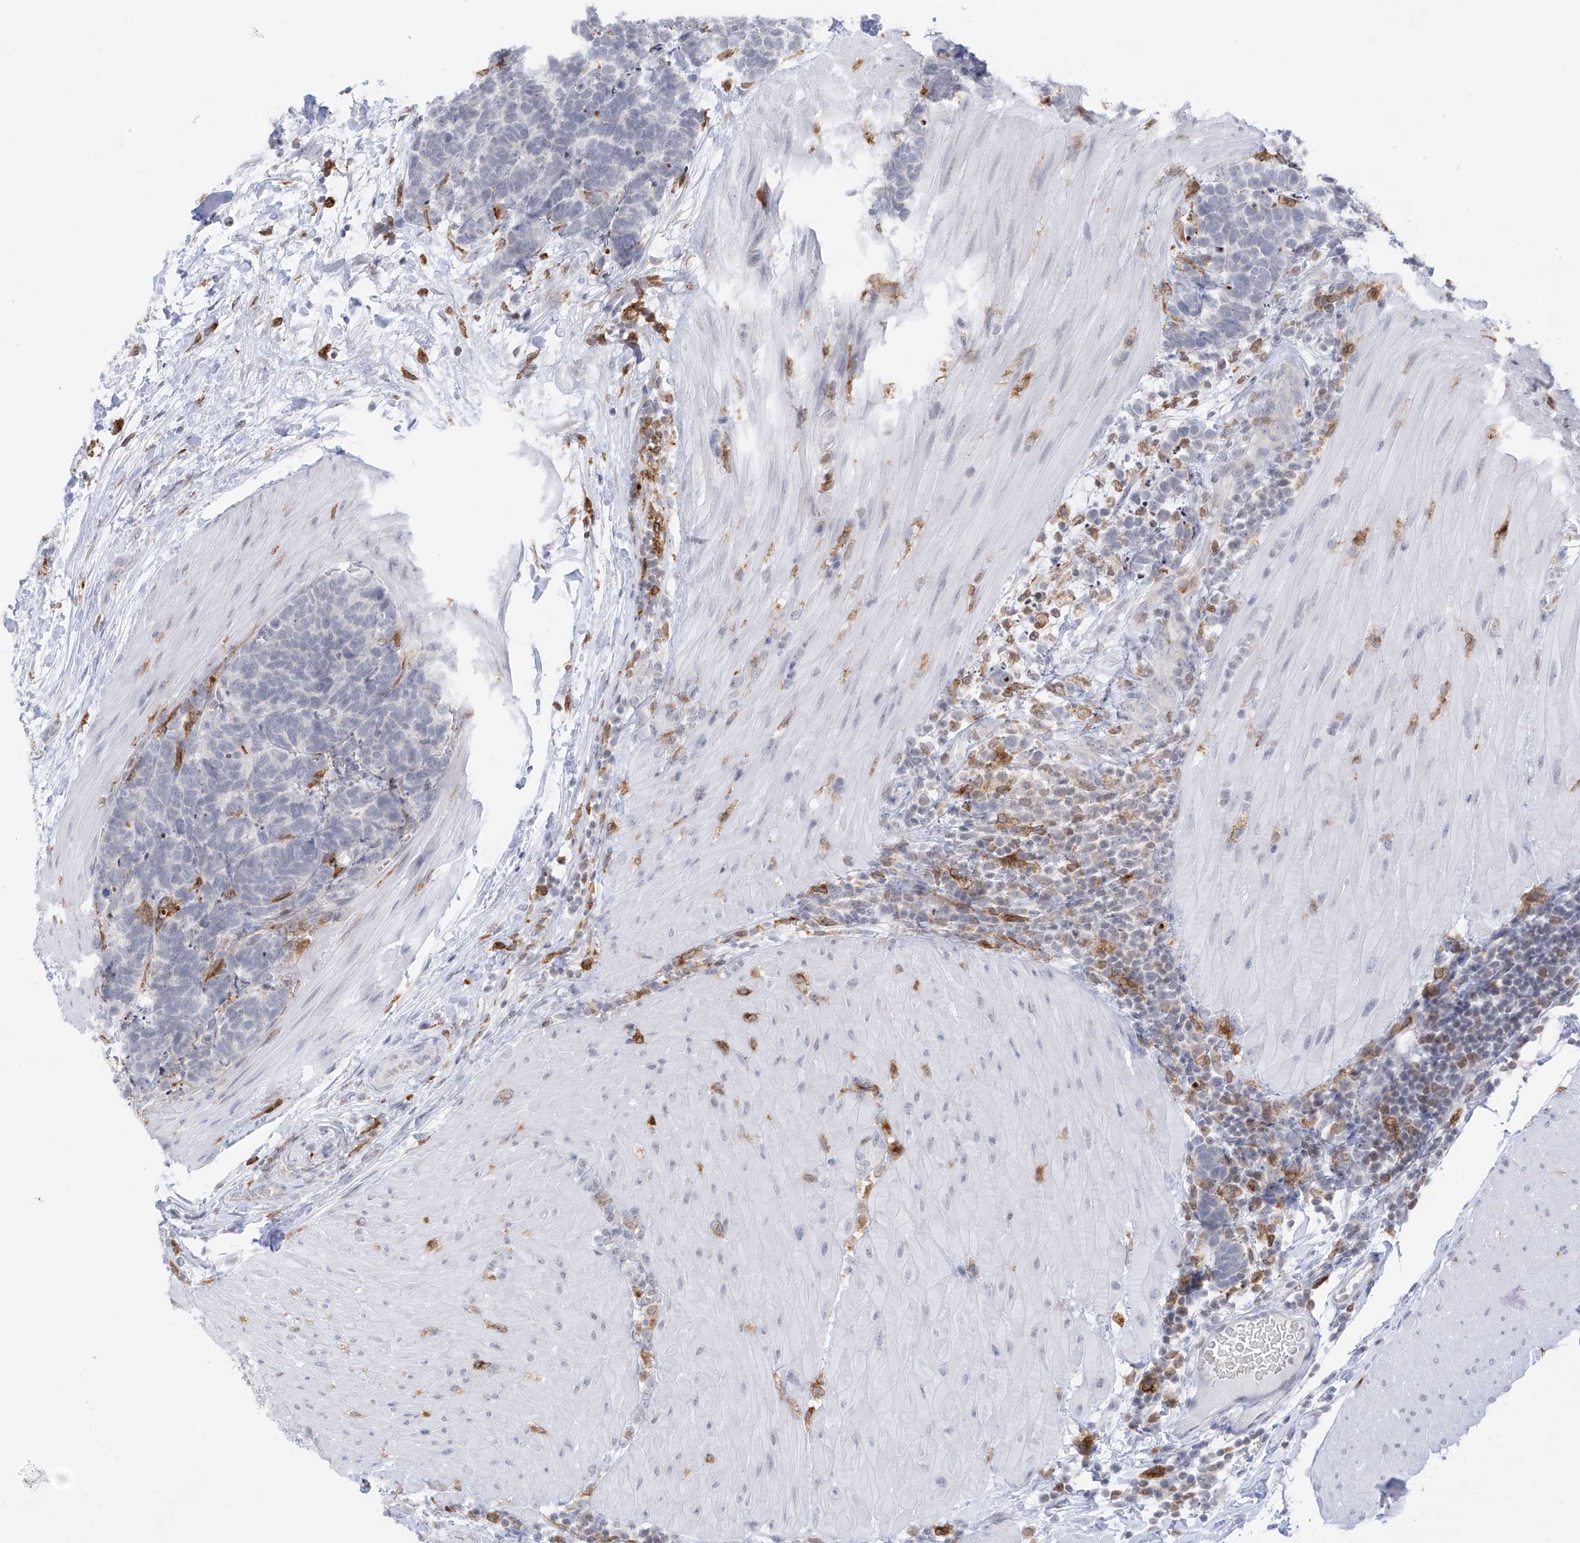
{"staining": {"intensity": "negative", "quantity": "none", "location": "none"}, "tissue": "carcinoid", "cell_type": "Tumor cells", "image_type": "cancer", "snomed": [{"axis": "morphology", "description": "Carcinoma, NOS"}, {"axis": "morphology", "description": "Carcinoid, malignant, NOS"}, {"axis": "topography", "description": "Urinary bladder"}], "caption": "Immunohistochemistry of human carcinoid reveals no staining in tumor cells. (Immunohistochemistry, brightfield microscopy, high magnification).", "gene": "TBXAS1", "patient": {"sex": "male", "age": 57}}